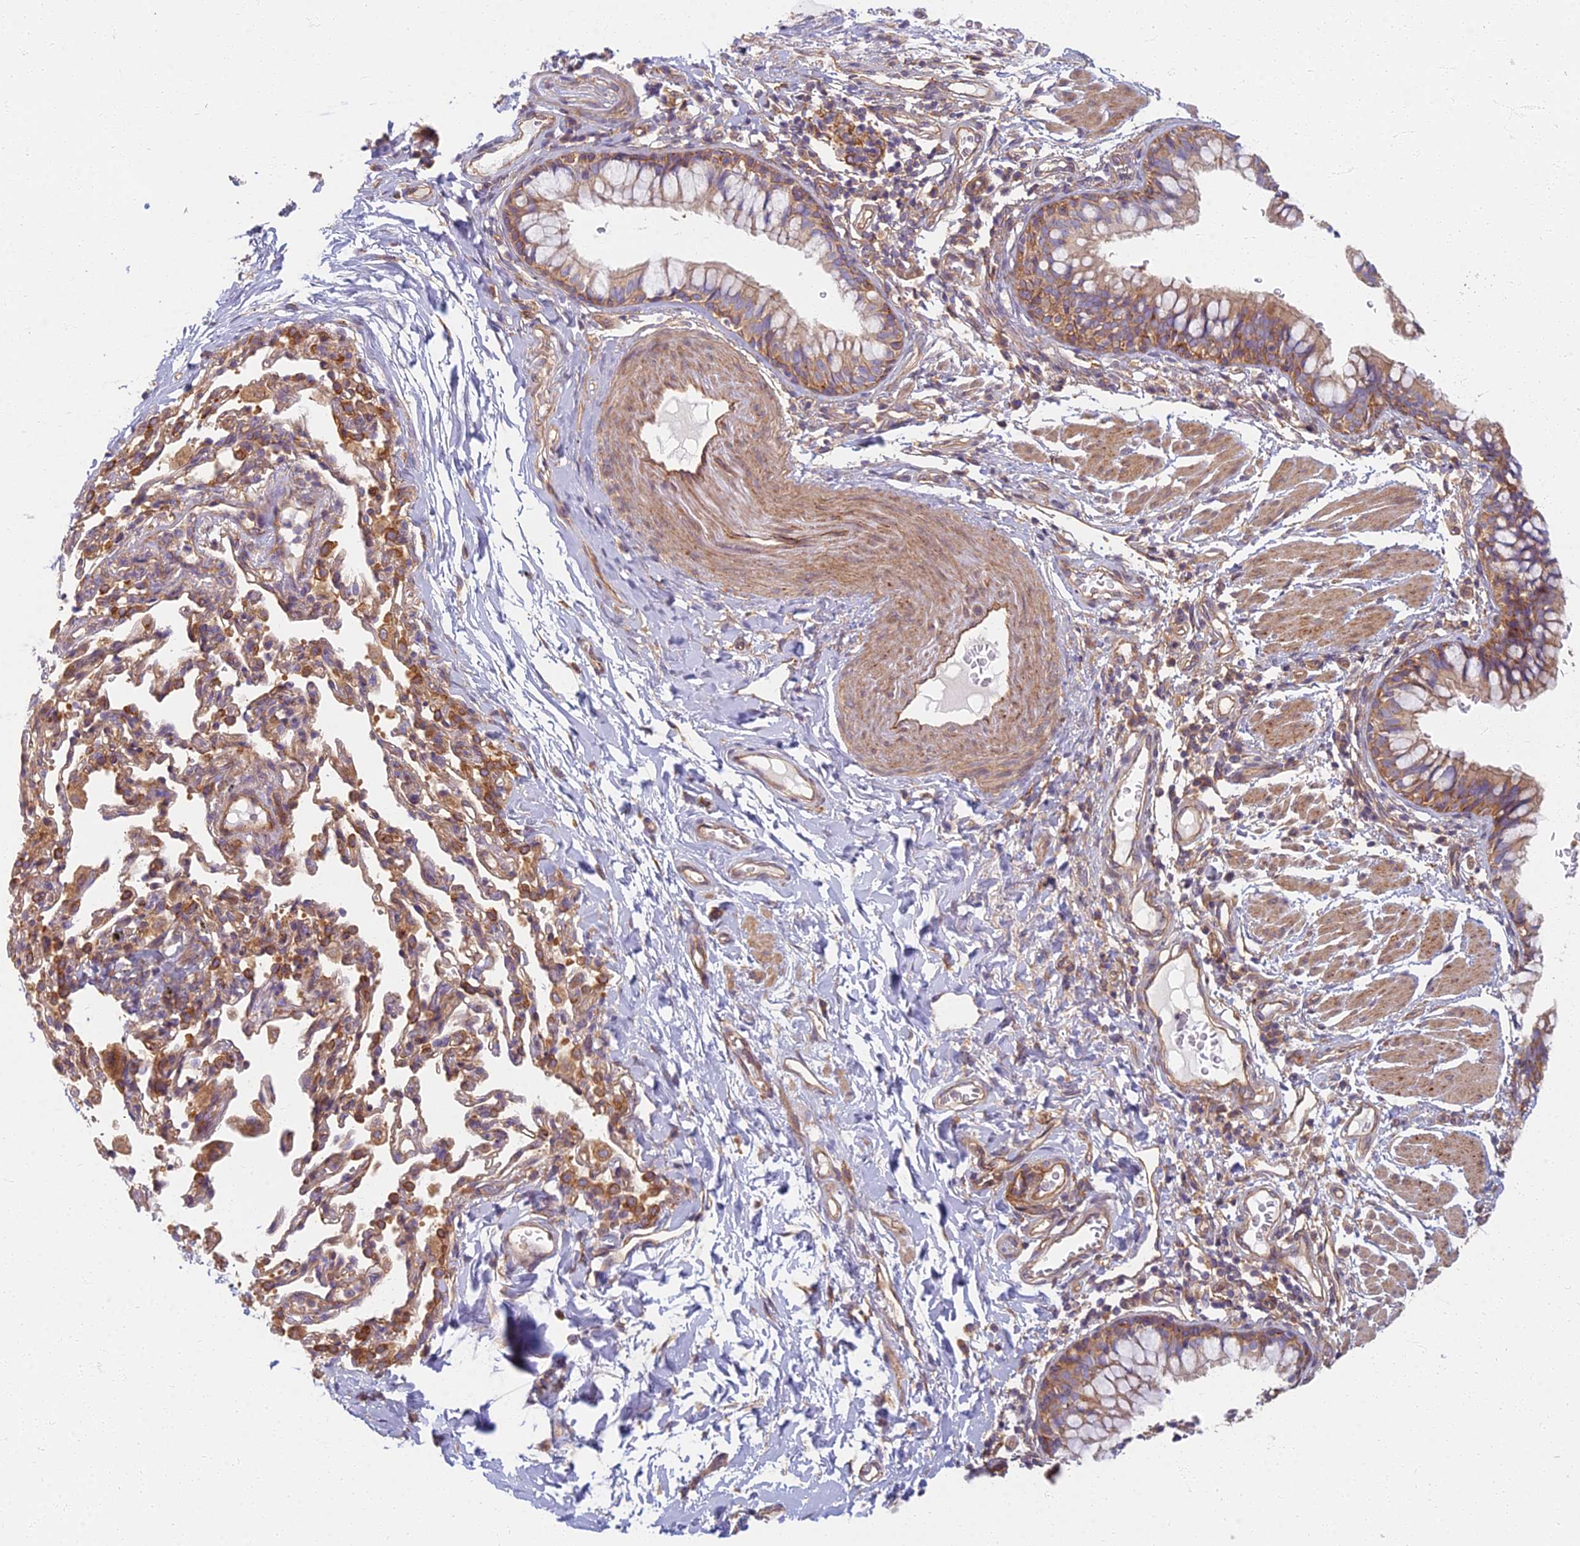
{"staining": {"intensity": "moderate", "quantity": ">75%", "location": "cytoplasmic/membranous"}, "tissue": "bronchus", "cell_type": "Respiratory epithelial cells", "image_type": "normal", "snomed": [{"axis": "morphology", "description": "Normal tissue, NOS"}, {"axis": "topography", "description": "Cartilage tissue"}, {"axis": "topography", "description": "Bronchus"}], "caption": "The histopathology image exhibits immunohistochemical staining of normal bronchus. There is moderate cytoplasmic/membranous expression is seen in about >75% of respiratory epithelial cells. Ihc stains the protein of interest in brown and the nuclei are stained blue.", "gene": "RBSN", "patient": {"sex": "female", "age": 36}}